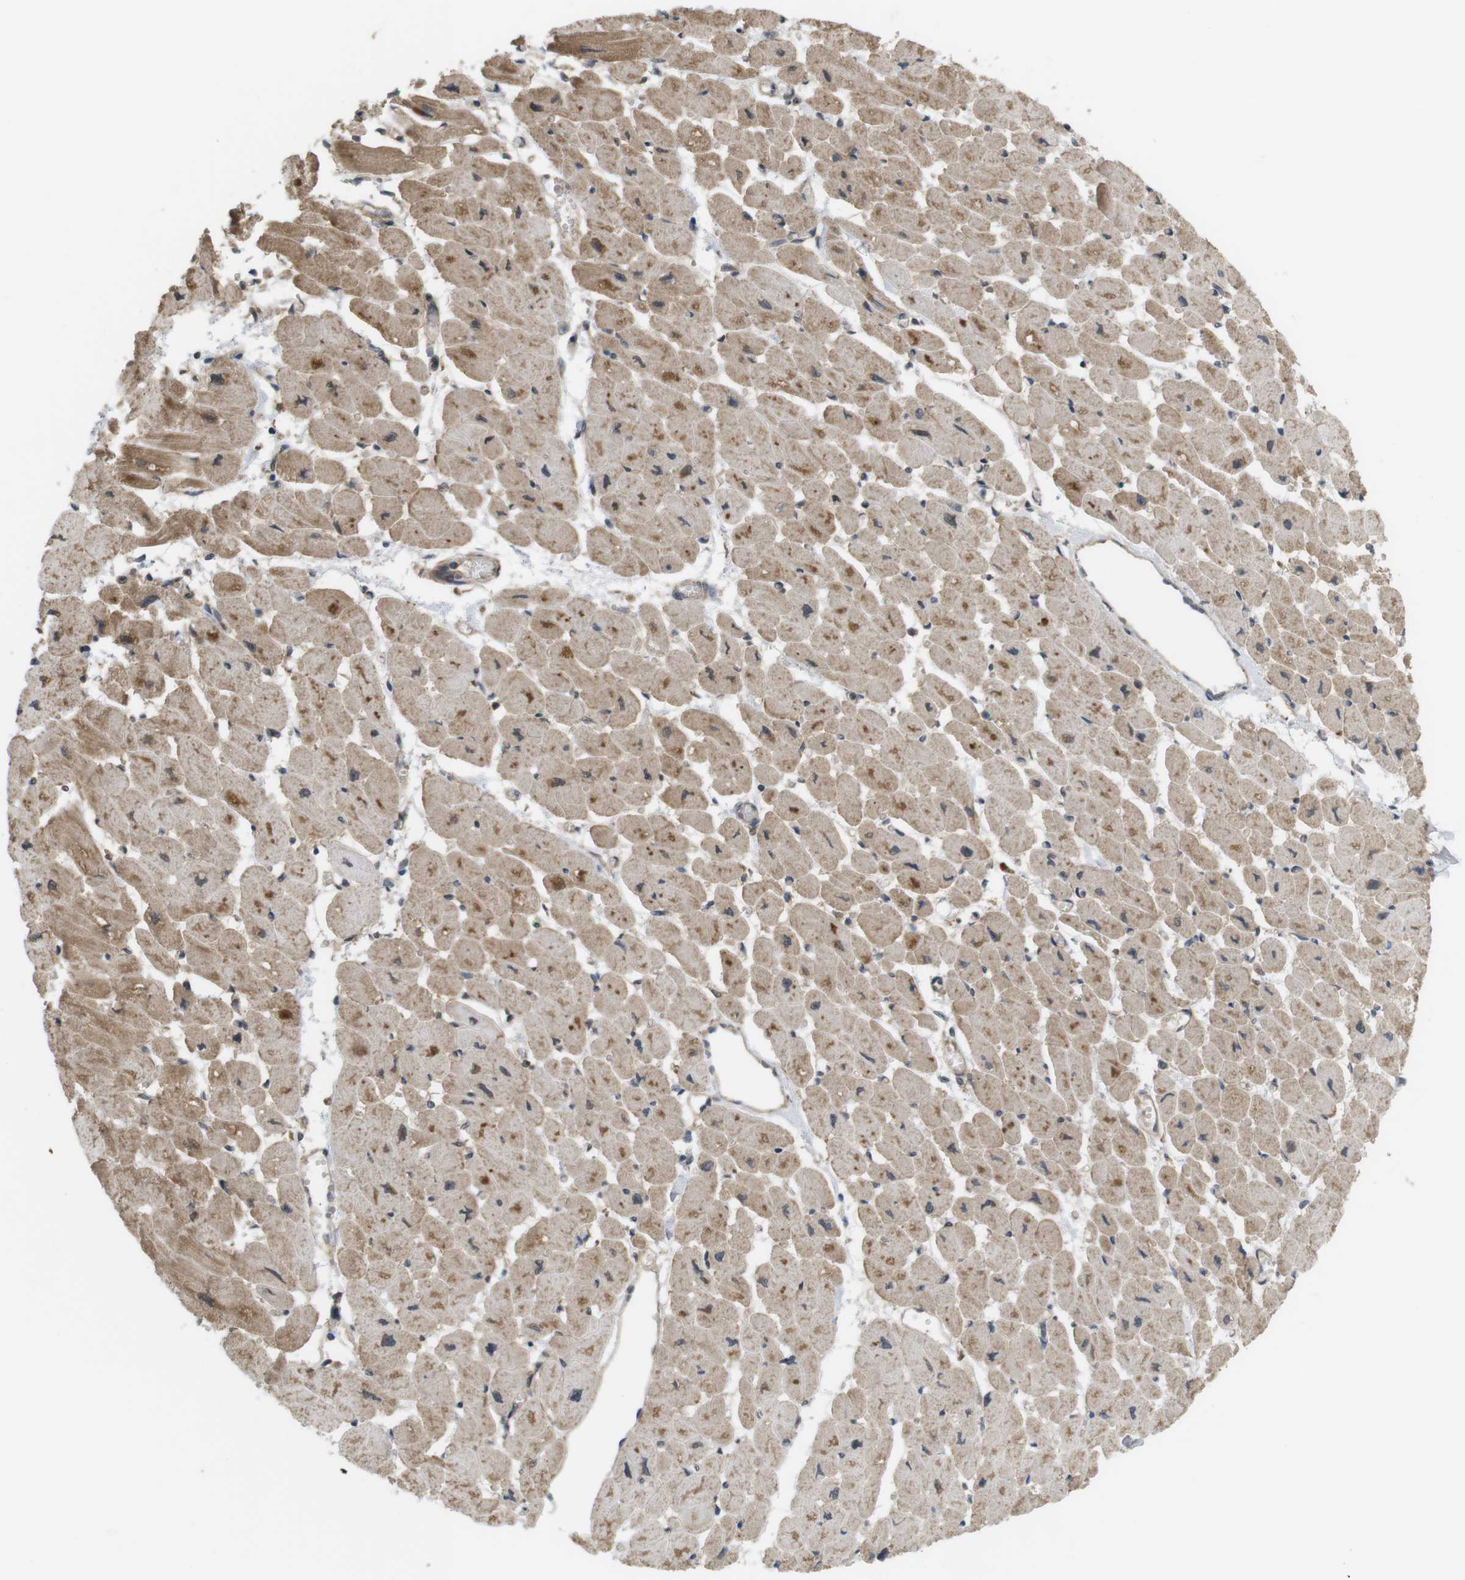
{"staining": {"intensity": "moderate", "quantity": ">75%", "location": "cytoplasmic/membranous"}, "tissue": "heart muscle", "cell_type": "Cardiomyocytes", "image_type": "normal", "snomed": [{"axis": "morphology", "description": "Normal tissue, NOS"}, {"axis": "topography", "description": "Heart"}], "caption": "Moderate cytoplasmic/membranous expression for a protein is seen in approximately >75% of cardiomyocytes of unremarkable heart muscle using IHC.", "gene": "RNF130", "patient": {"sex": "female", "age": 54}}